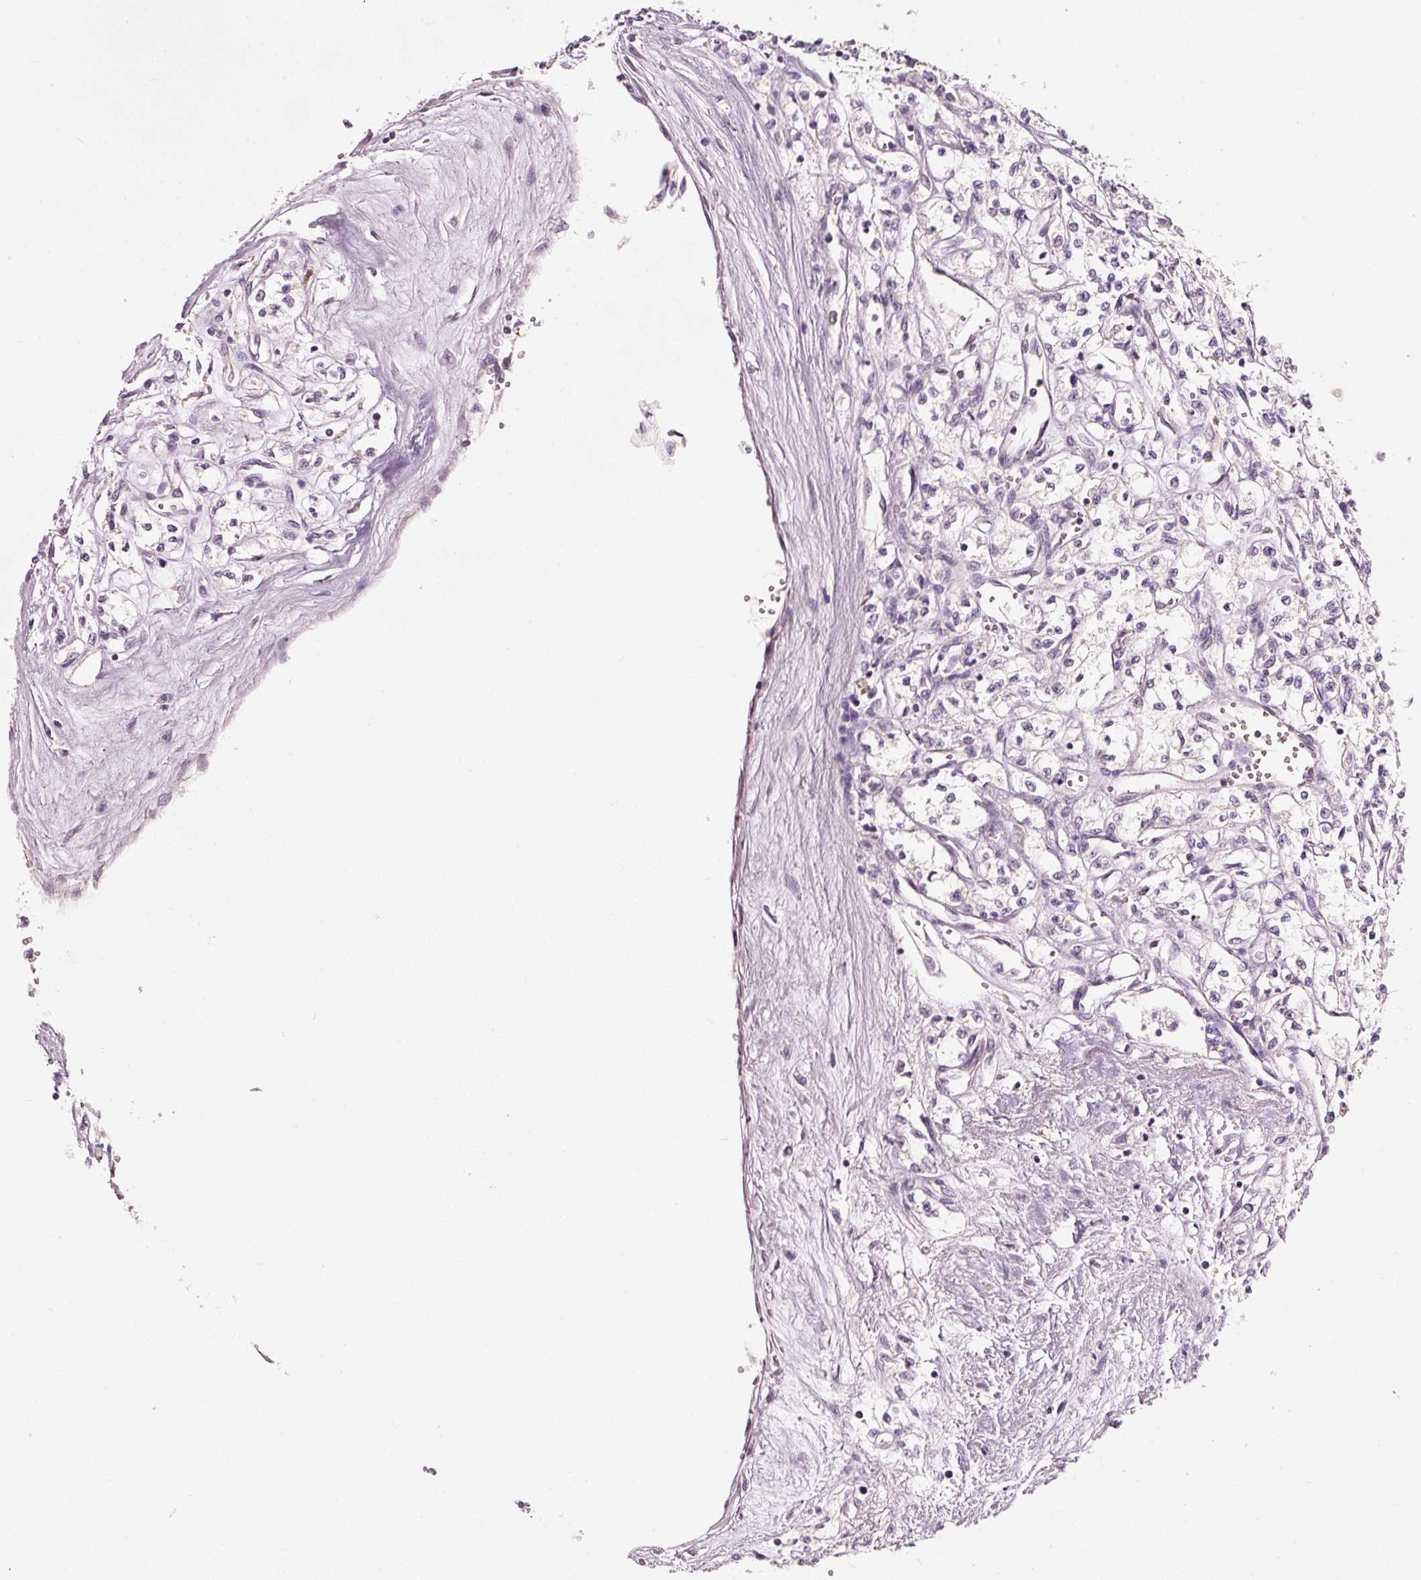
{"staining": {"intensity": "negative", "quantity": "none", "location": "none"}, "tissue": "renal cancer", "cell_type": "Tumor cells", "image_type": "cancer", "snomed": [{"axis": "morphology", "description": "Adenocarcinoma, NOS"}, {"axis": "topography", "description": "Kidney"}], "caption": "An immunohistochemistry photomicrograph of renal cancer is shown. There is no staining in tumor cells of renal cancer.", "gene": "IQGAP2", "patient": {"sex": "male", "age": 56}}